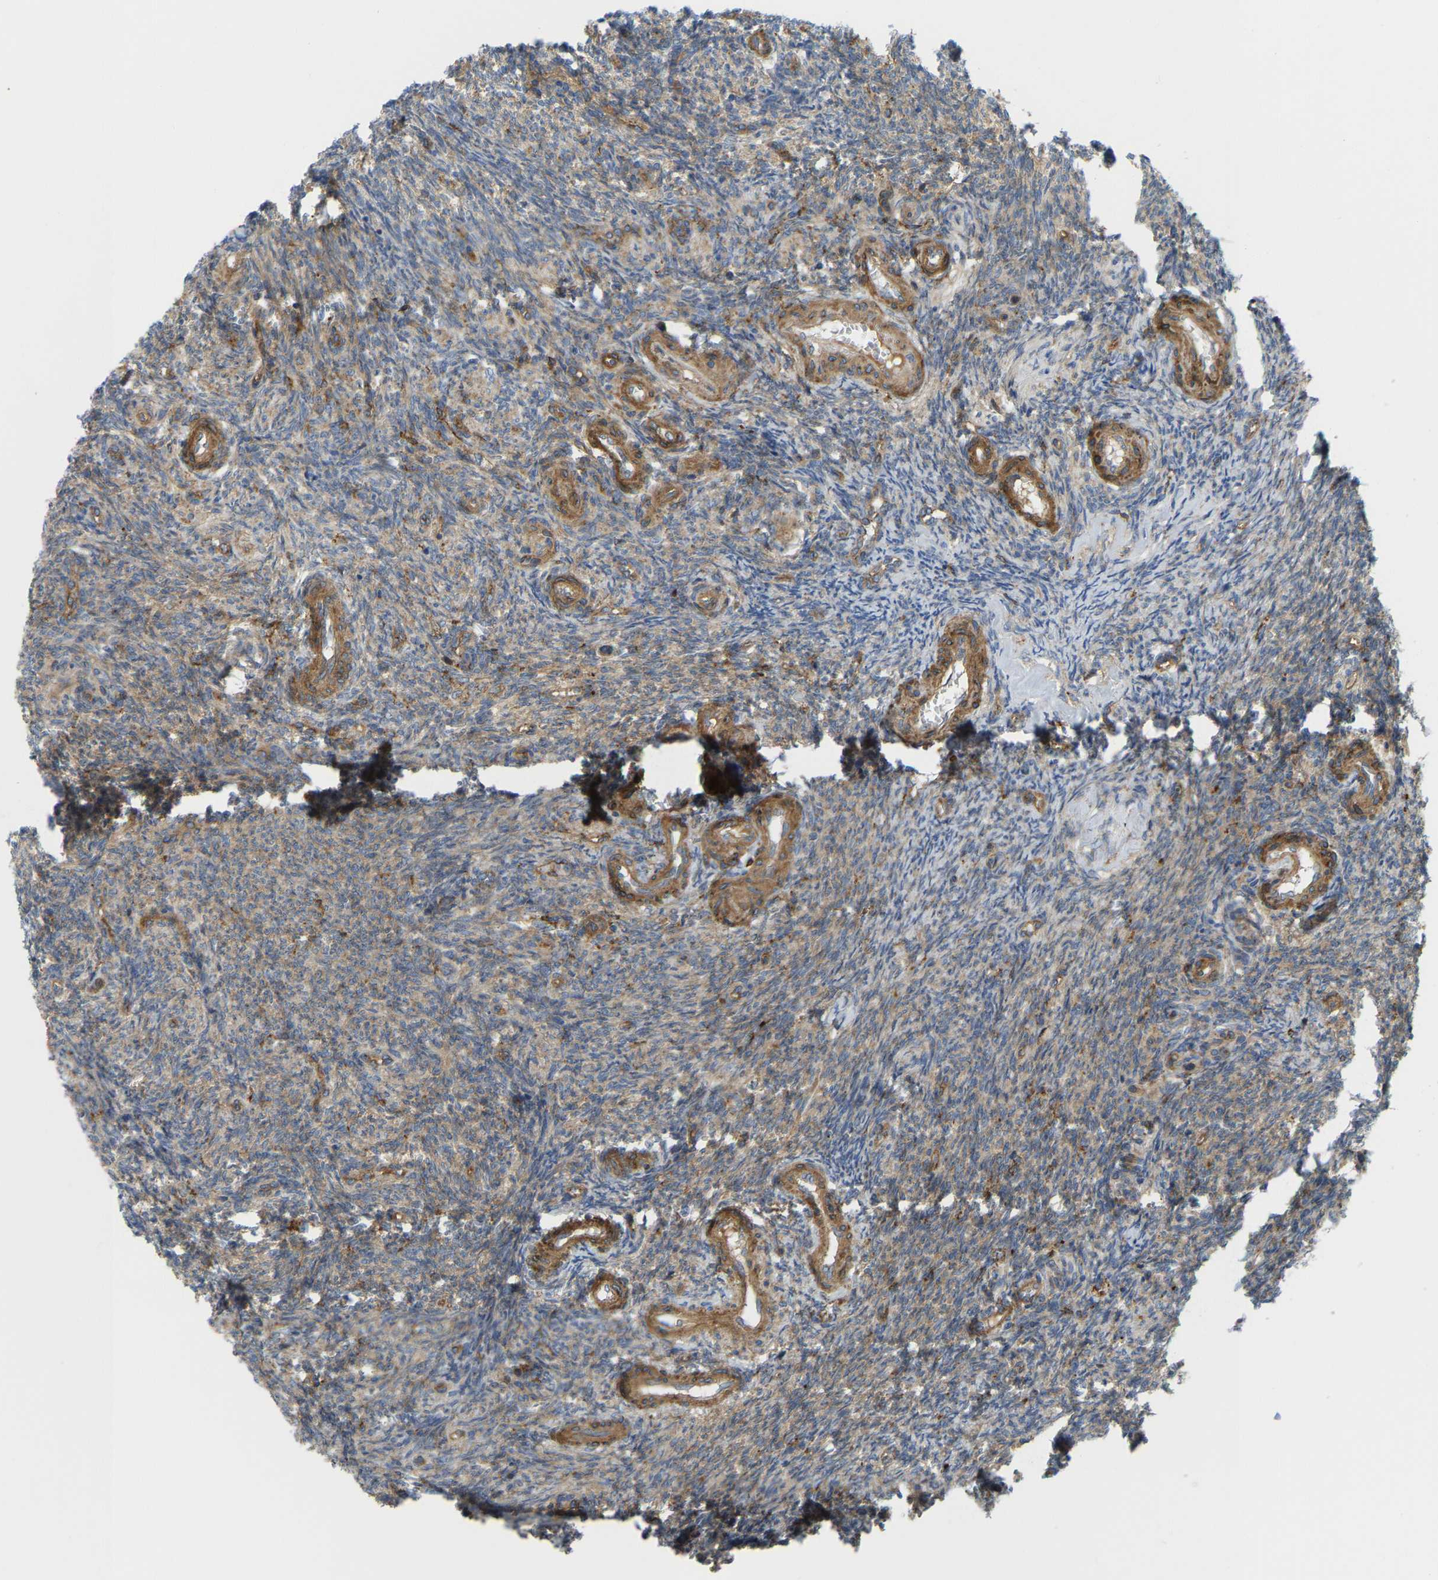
{"staining": {"intensity": "weak", "quantity": ">75%", "location": "cytoplasmic/membranous"}, "tissue": "ovary", "cell_type": "Follicle cells", "image_type": "normal", "snomed": [{"axis": "morphology", "description": "Normal tissue, NOS"}, {"axis": "topography", "description": "Ovary"}], "caption": "The immunohistochemical stain highlights weak cytoplasmic/membranous staining in follicle cells of unremarkable ovary. (Brightfield microscopy of DAB IHC at high magnification).", "gene": "PICALM", "patient": {"sex": "female", "age": 41}}